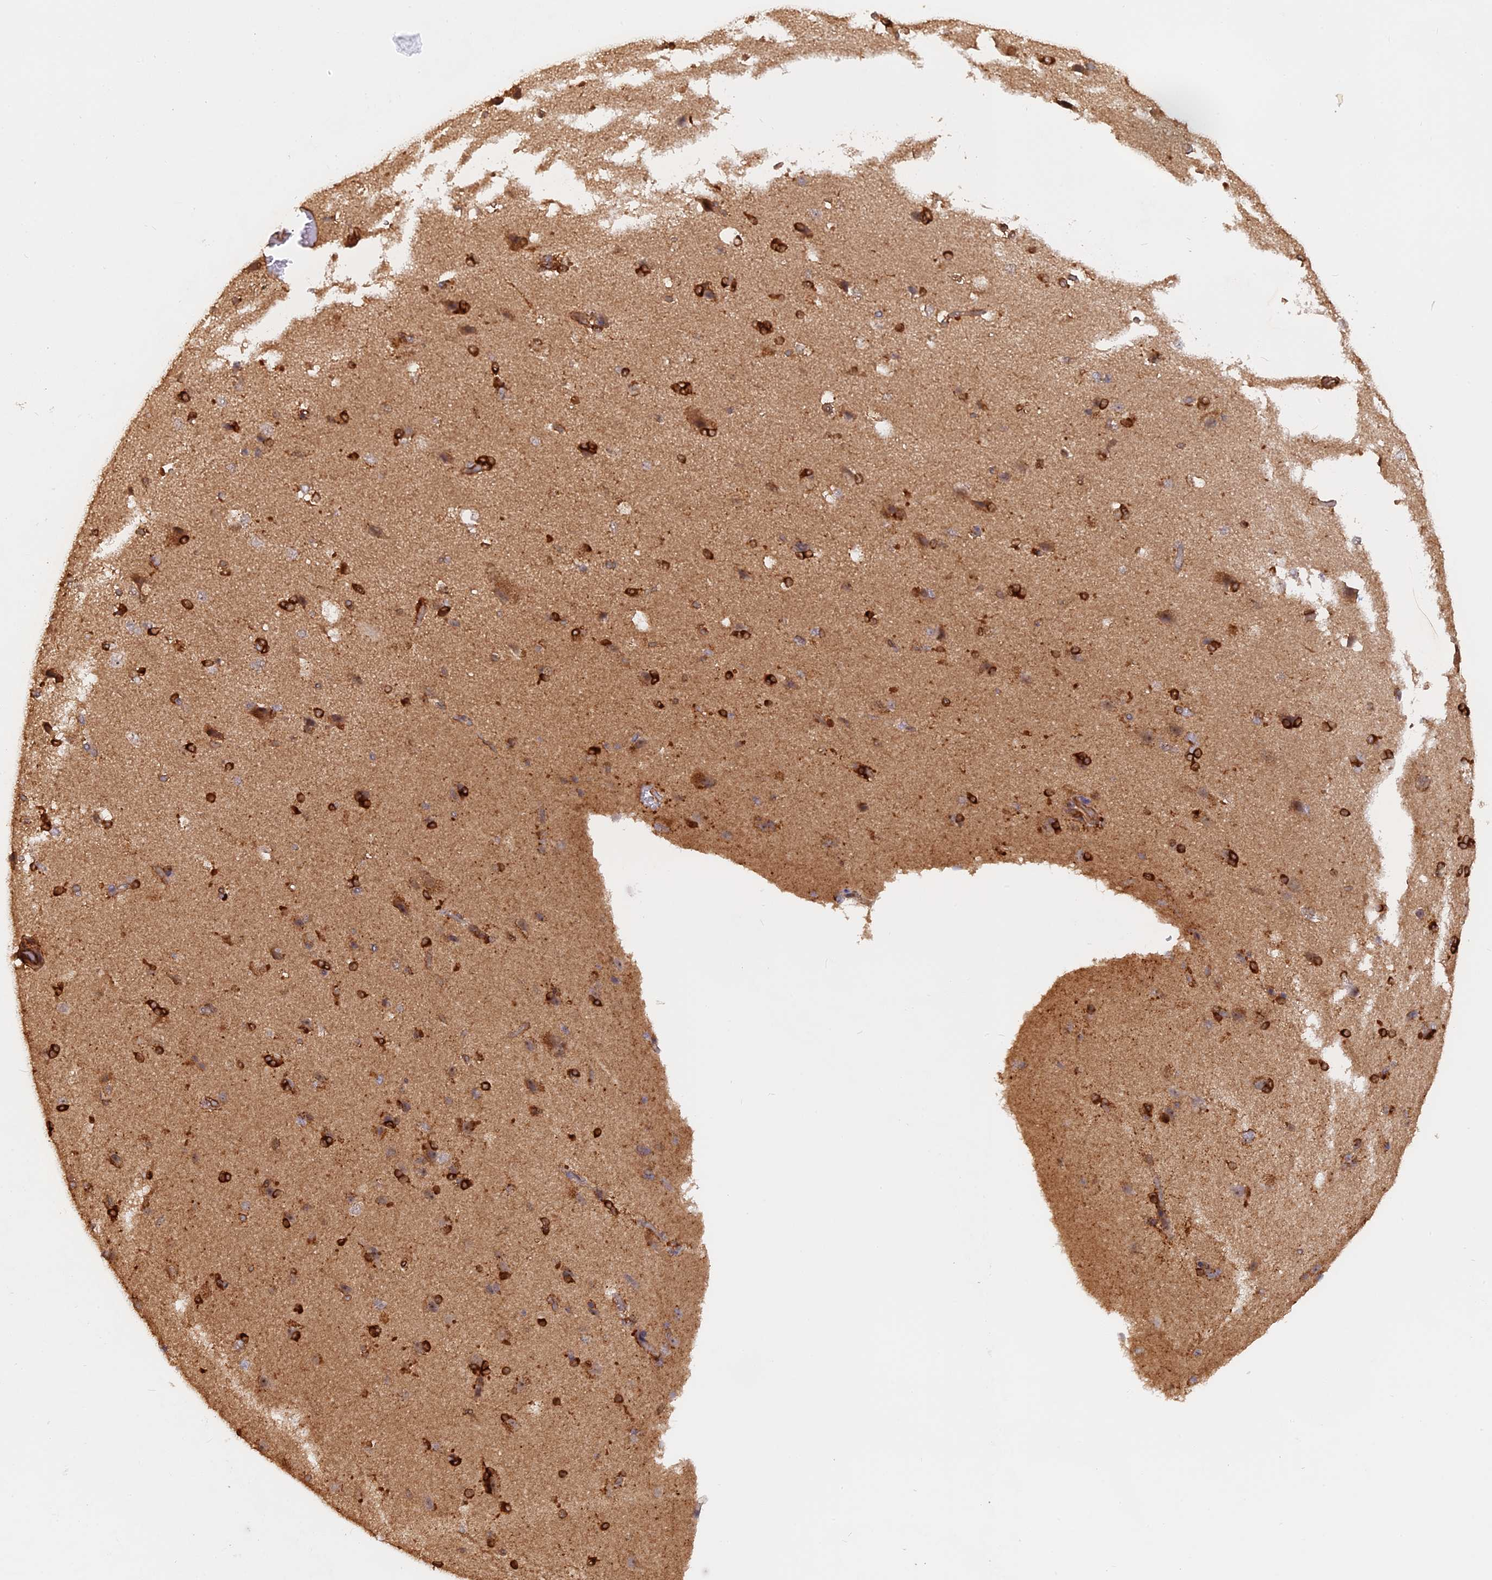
{"staining": {"intensity": "weak", "quantity": ">75%", "location": "cytoplasmic/membranous"}, "tissue": "cerebral cortex", "cell_type": "Endothelial cells", "image_type": "normal", "snomed": [{"axis": "morphology", "description": "Normal tissue, NOS"}, {"axis": "topography", "description": "Cerebral cortex"}], "caption": "Protein staining demonstrates weak cytoplasmic/membranous expression in approximately >75% of endothelial cells in benign cerebral cortex.", "gene": "SAC3D1", "patient": {"sex": "male", "age": 62}}